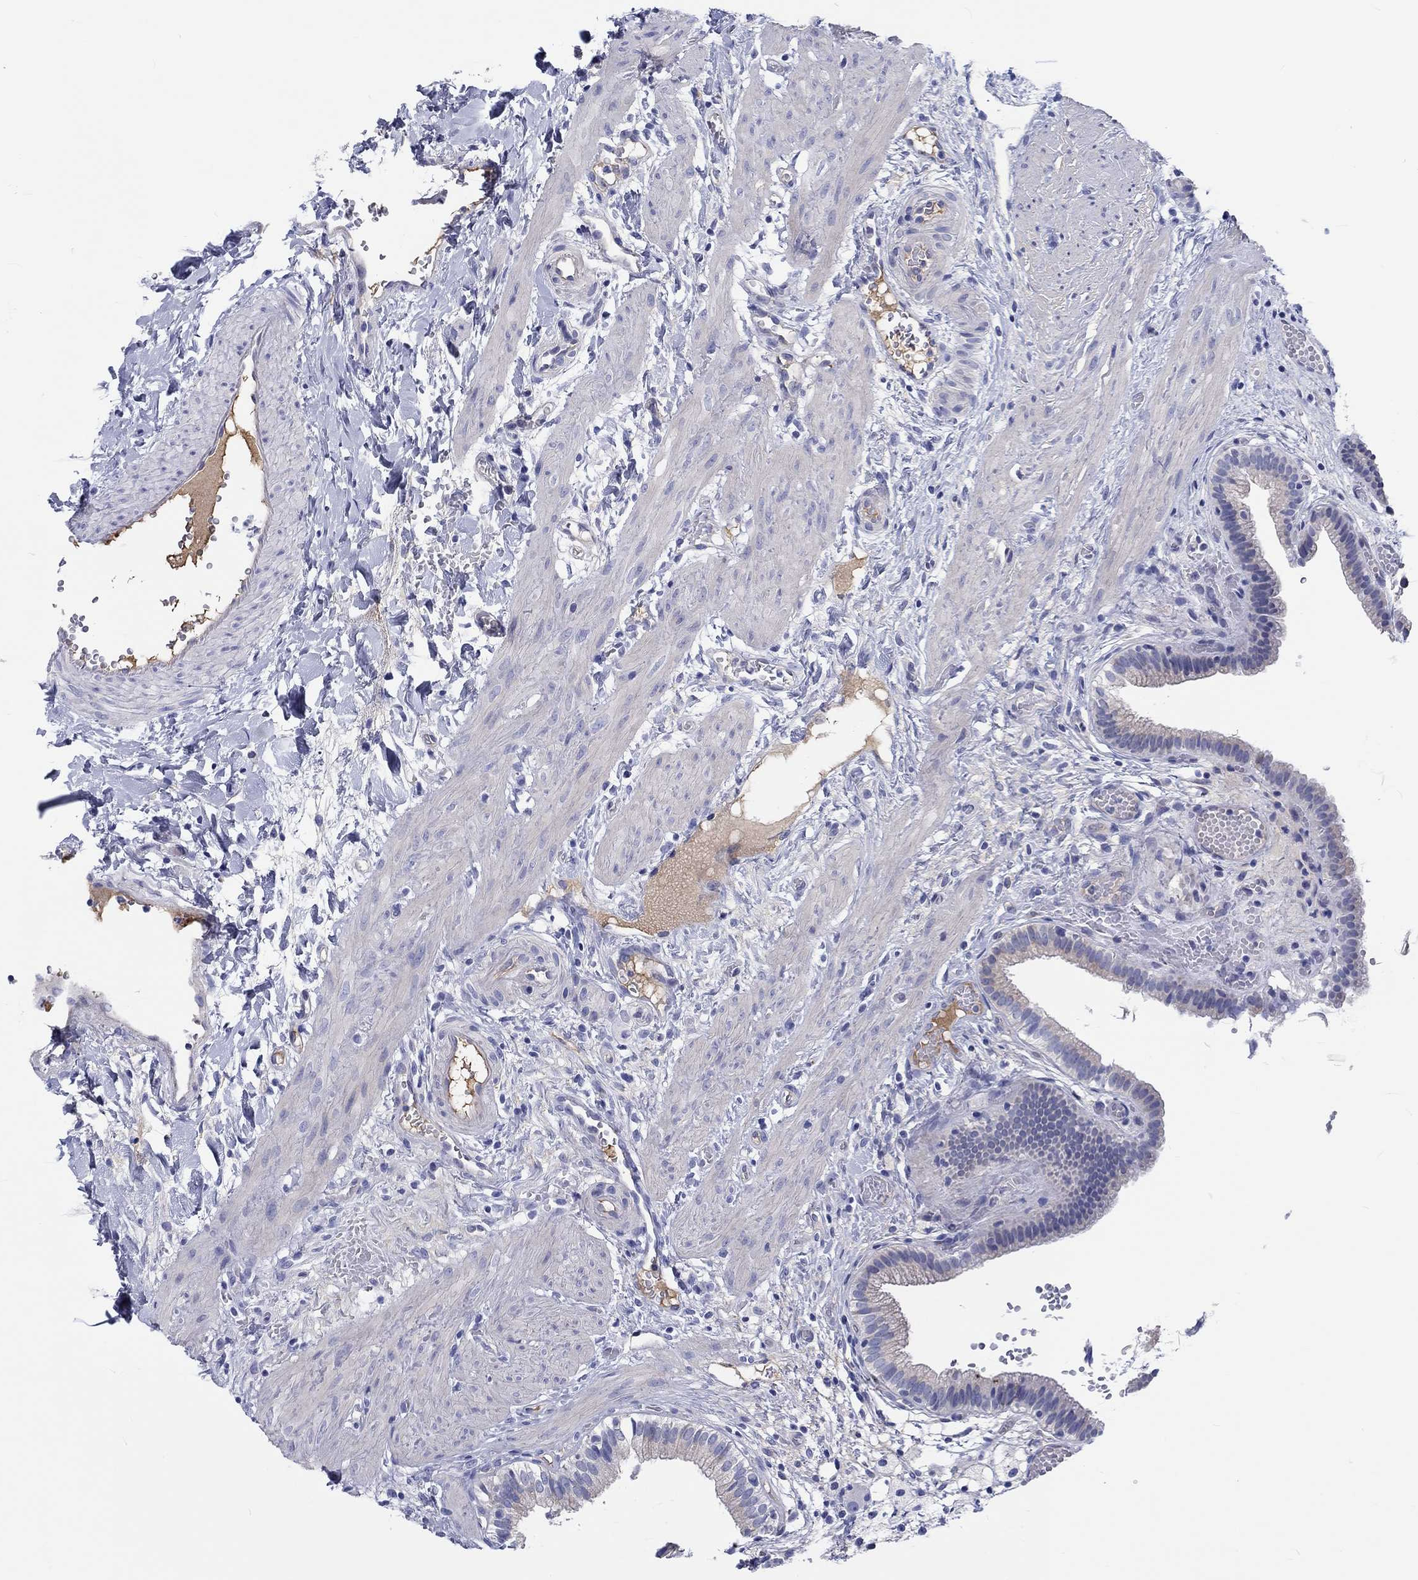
{"staining": {"intensity": "negative", "quantity": "none", "location": "none"}, "tissue": "gallbladder", "cell_type": "Glandular cells", "image_type": "normal", "snomed": [{"axis": "morphology", "description": "Normal tissue, NOS"}, {"axis": "topography", "description": "Gallbladder"}], "caption": "Histopathology image shows no significant protein staining in glandular cells of benign gallbladder.", "gene": "CDY1B", "patient": {"sex": "female", "age": 24}}